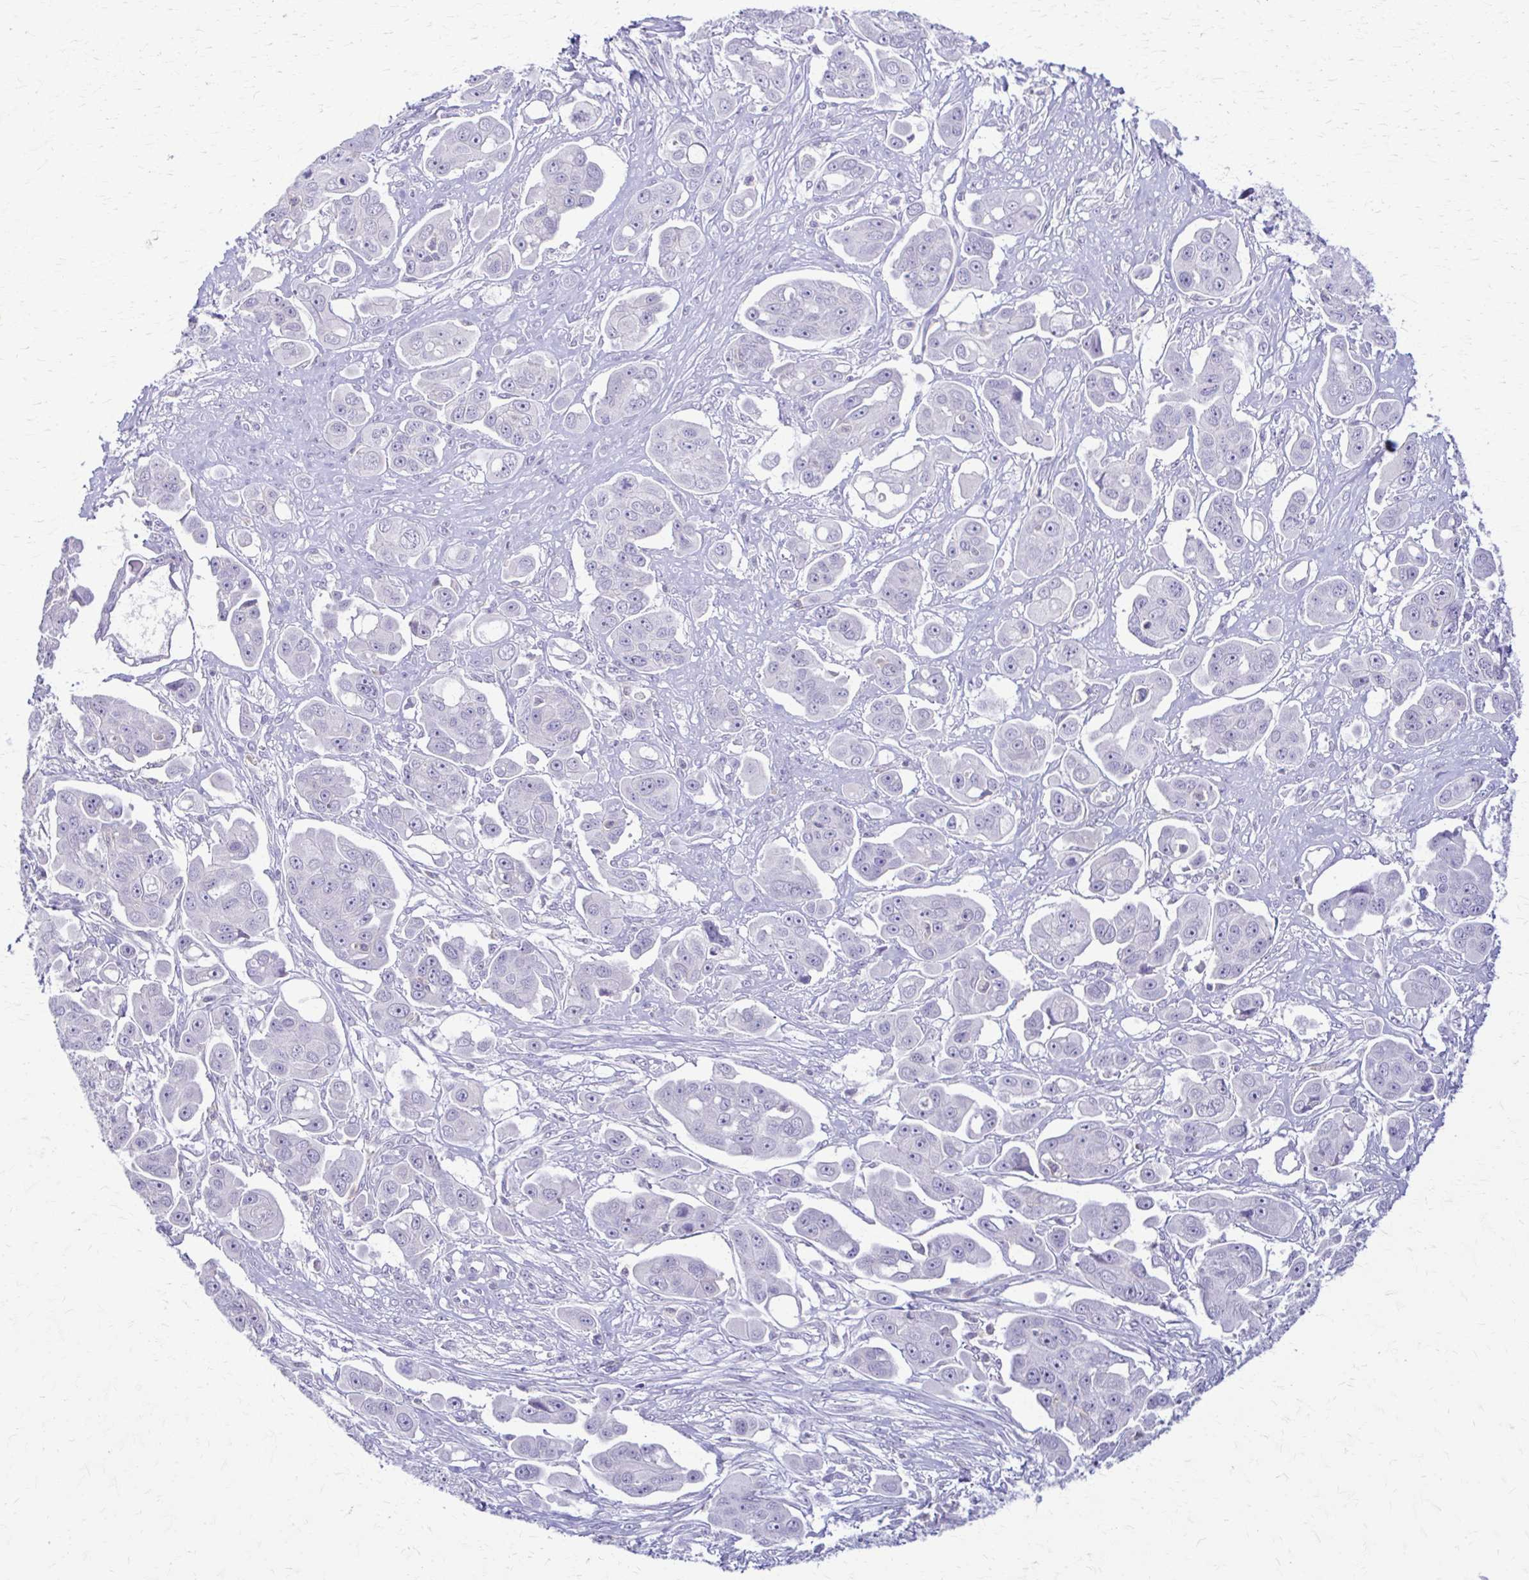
{"staining": {"intensity": "negative", "quantity": "none", "location": "none"}, "tissue": "ovarian cancer", "cell_type": "Tumor cells", "image_type": "cancer", "snomed": [{"axis": "morphology", "description": "Carcinoma, endometroid"}, {"axis": "topography", "description": "Ovary"}], "caption": "Immunohistochemistry micrograph of neoplastic tissue: human endometroid carcinoma (ovarian) stained with DAB exhibits no significant protein expression in tumor cells. Brightfield microscopy of IHC stained with DAB (brown) and hematoxylin (blue), captured at high magnification.", "gene": "PIK3AP1", "patient": {"sex": "female", "age": 70}}